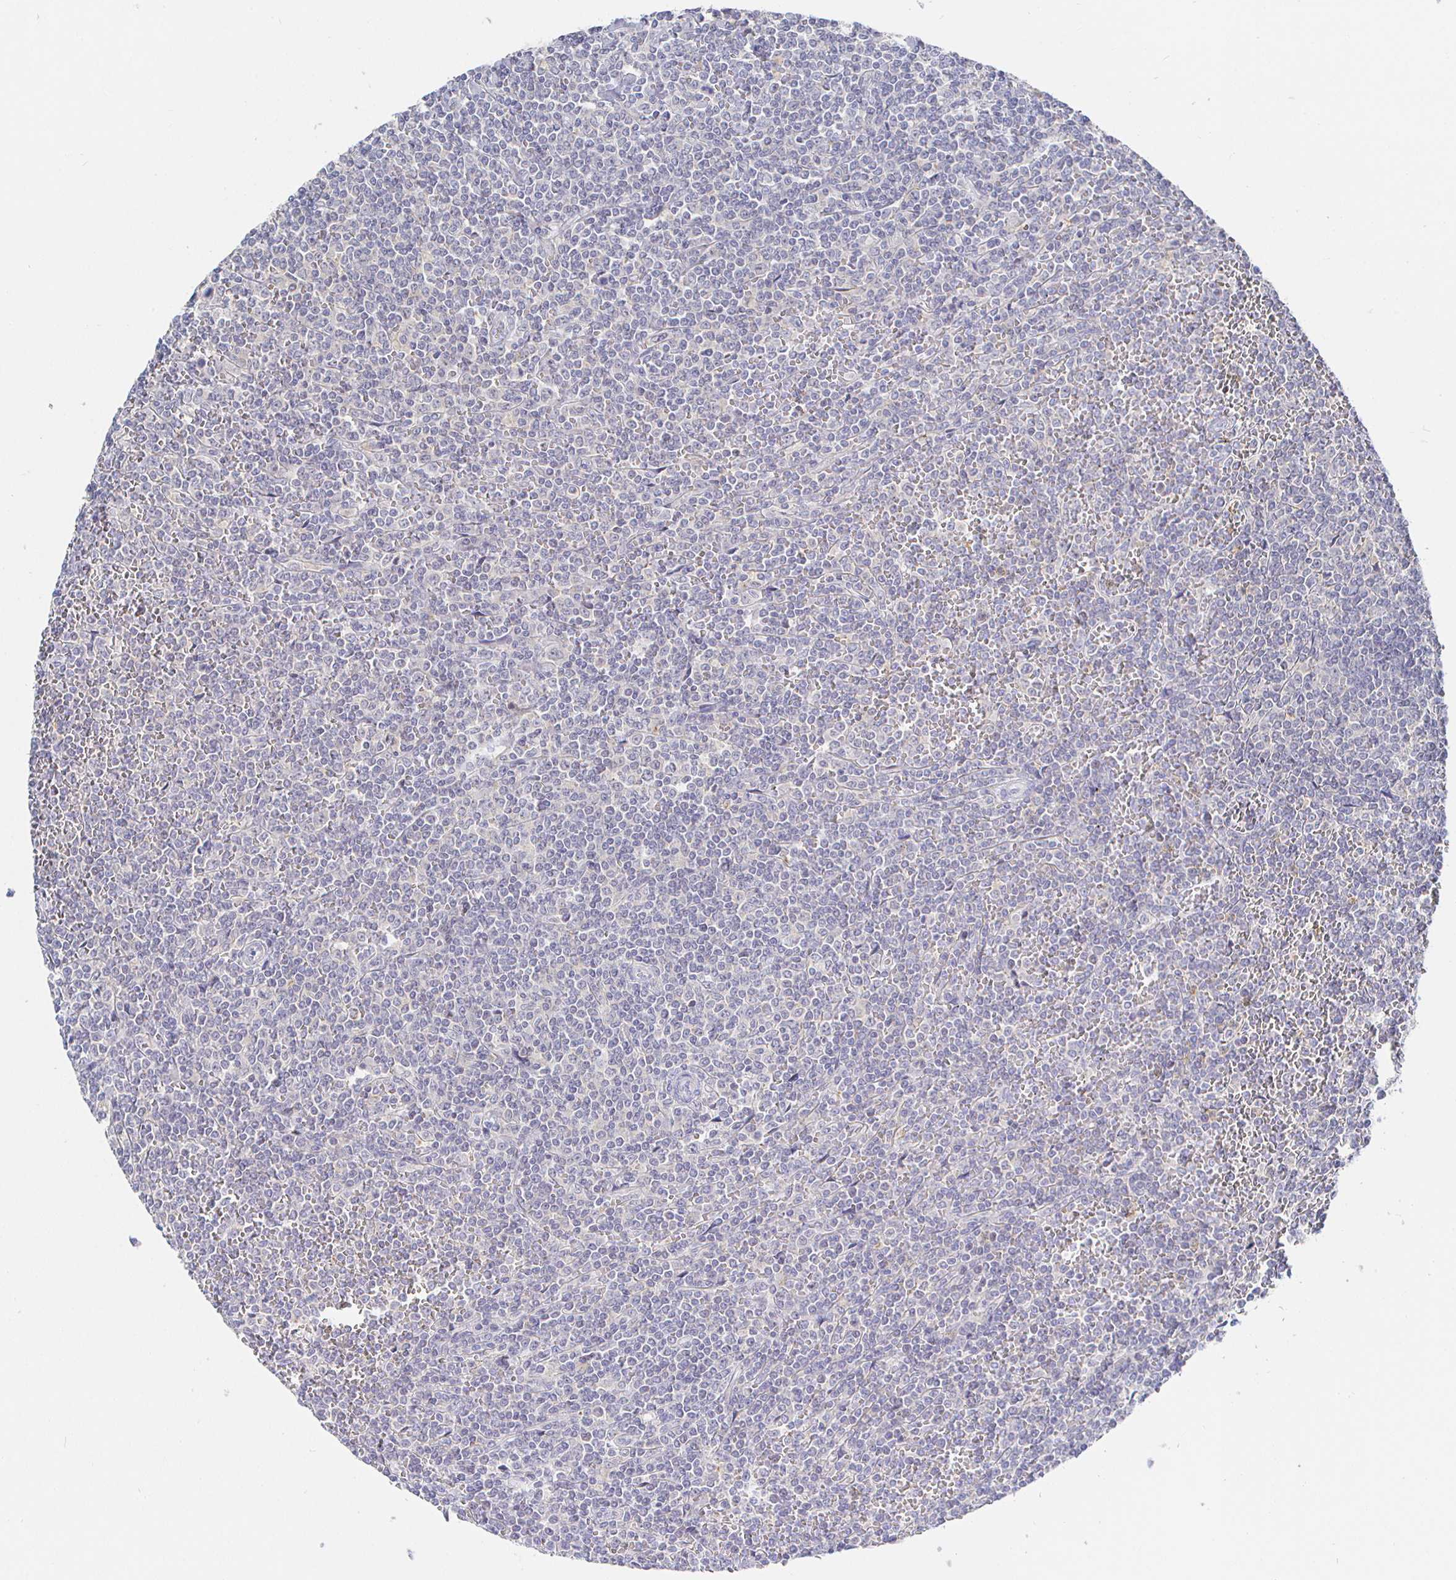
{"staining": {"intensity": "negative", "quantity": "none", "location": "none"}, "tissue": "lymphoma", "cell_type": "Tumor cells", "image_type": "cancer", "snomed": [{"axis": "morphology", "description": "Malignant lymphoma, non-Hodgkin's type, Low grade"}, {"axis": "topography", "description": "Spleen"}], "caption": "Tumor cells are negative for protein expression in human low-grade malignant lymphoma, non-Hodgkin's type.", "gene": "LRRC23", "patient": {"sex": "female", "age": 19}}